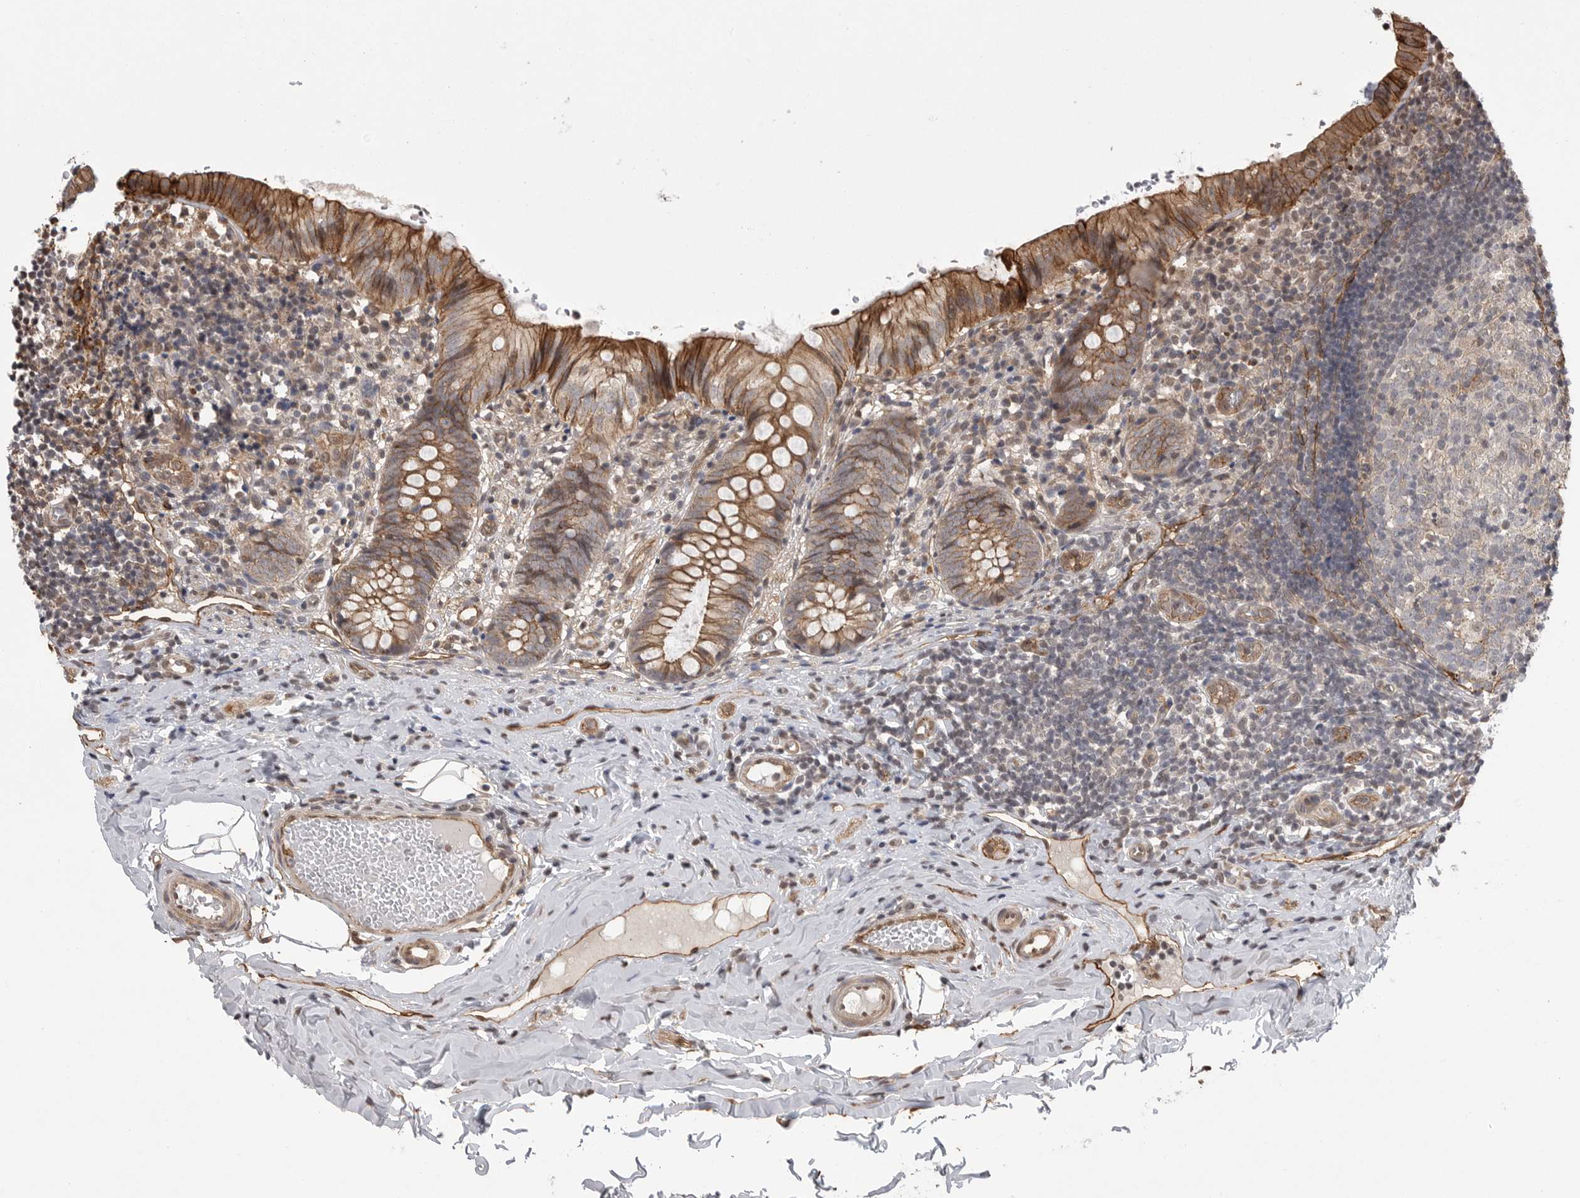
{"staining": {"intensity": "strong", "quantity": ">75%", "location": "cytoplasmic/membranous"}, "tissue": "appendix", "cell_type": "Glandular cells", "image_type": "normal", "snomed": [{"axis": "morphology", "description": "Normal tissue, NOS"}, {"axis": "topography", "description": "Appendix"}], "caption": "Glandular cells demonstrate strong cytoplasmic/membranous staining in approximately >75% of cells in benign appendix. The staining was performed using DAB, with brown indicating positive protein expression. Nuclei are stained blue with hematoxylin.", "gene": "NECTIN1", "patient": {"sex": "male", "age": 8}}